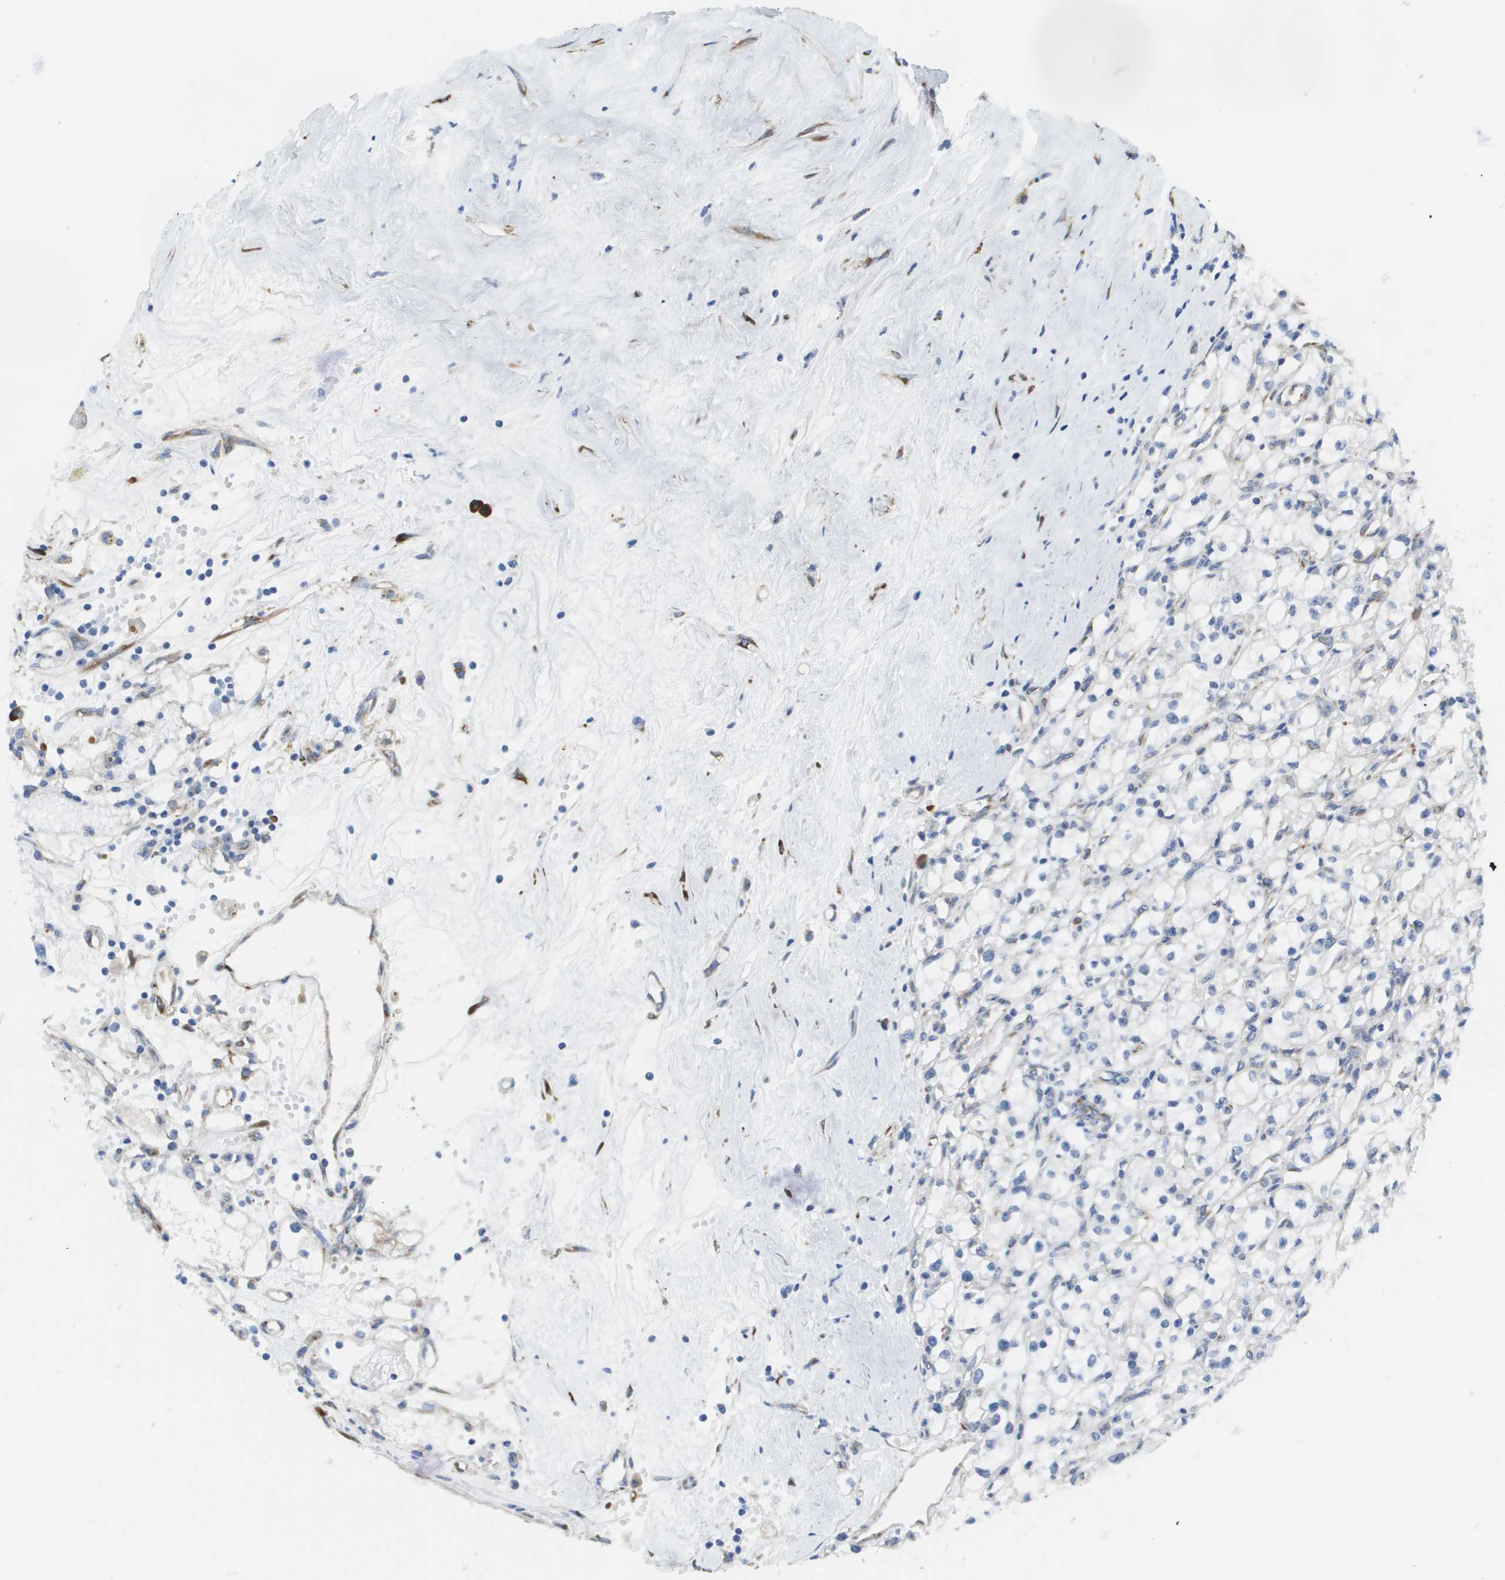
{"staining": {"intensity": "negative", "quantity": "none", "location": "none"}, "tissue": "renal cancer", "cell_type": "Tumor cells", "image_type": "cancer", "snomed": [{"axis": "morphology", "description": "Adenocarcinoma, NOS"}, {"axis": "topography", "description": "Kidney"}], "caption": "Renal cancer stained for a protein using immunohistochemistry (IHC) demonstrates no positivity tumor cells.", "gene": "ST3GAL2", "patient": {"sex": "male", "age": 56}}